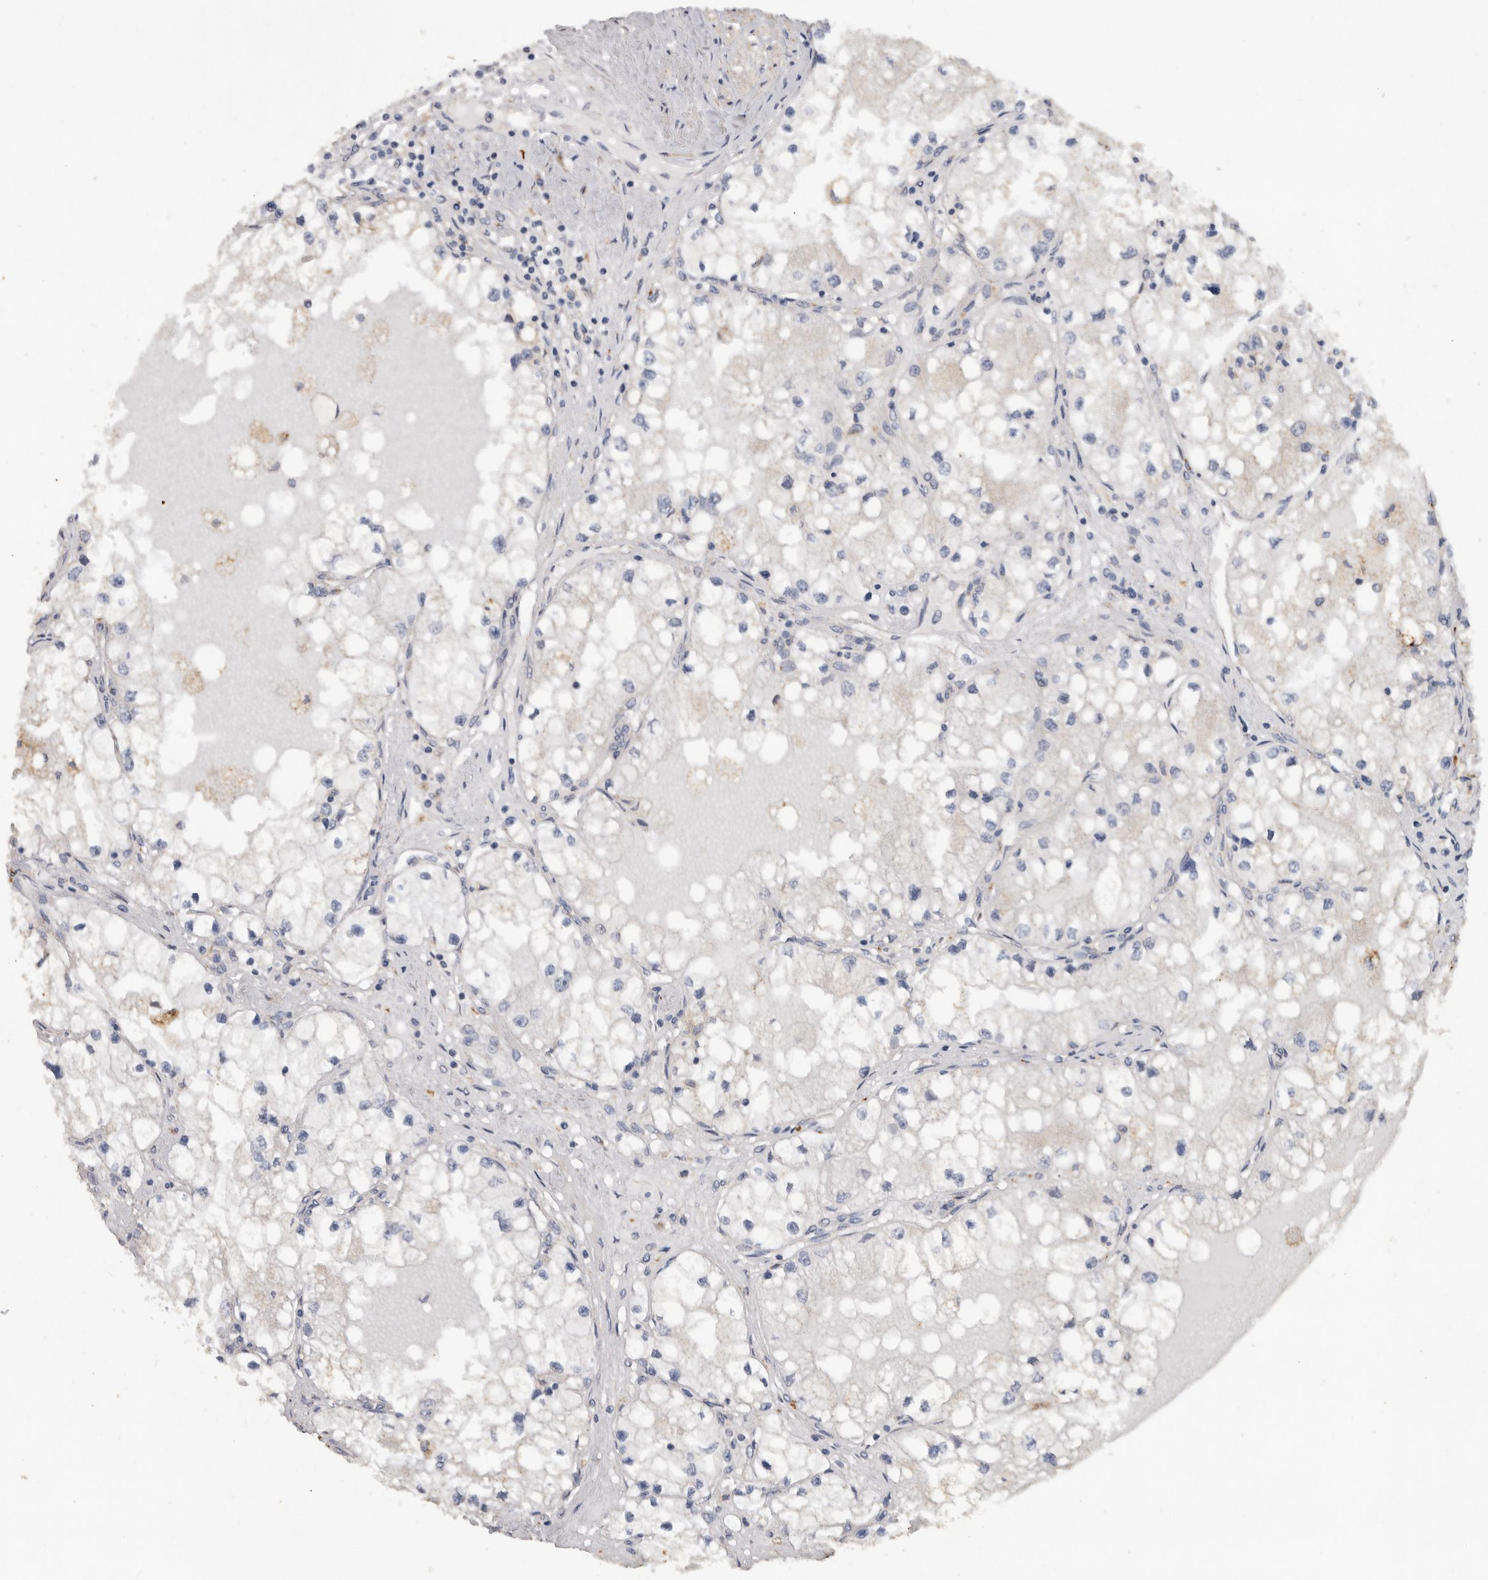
{"staining": {"intensity": "negative", "quantity": "none", "location": "none"}, "tissue": "renal cancer", "cell_type": "Tumor cells", "image_type": "cancer", "snomed": [{"axis": "morphology", "description": "Adenocarcinoma, NOS"}, {"axis": "topography", "description": "Kidney"}], "caption": "Human renal cancer stained for a protein using immunohistochemistry (IHC) displays no staining in tumor cells.", "gene": "PODXL2", "patient": {"sex": "male", "age": 68}}